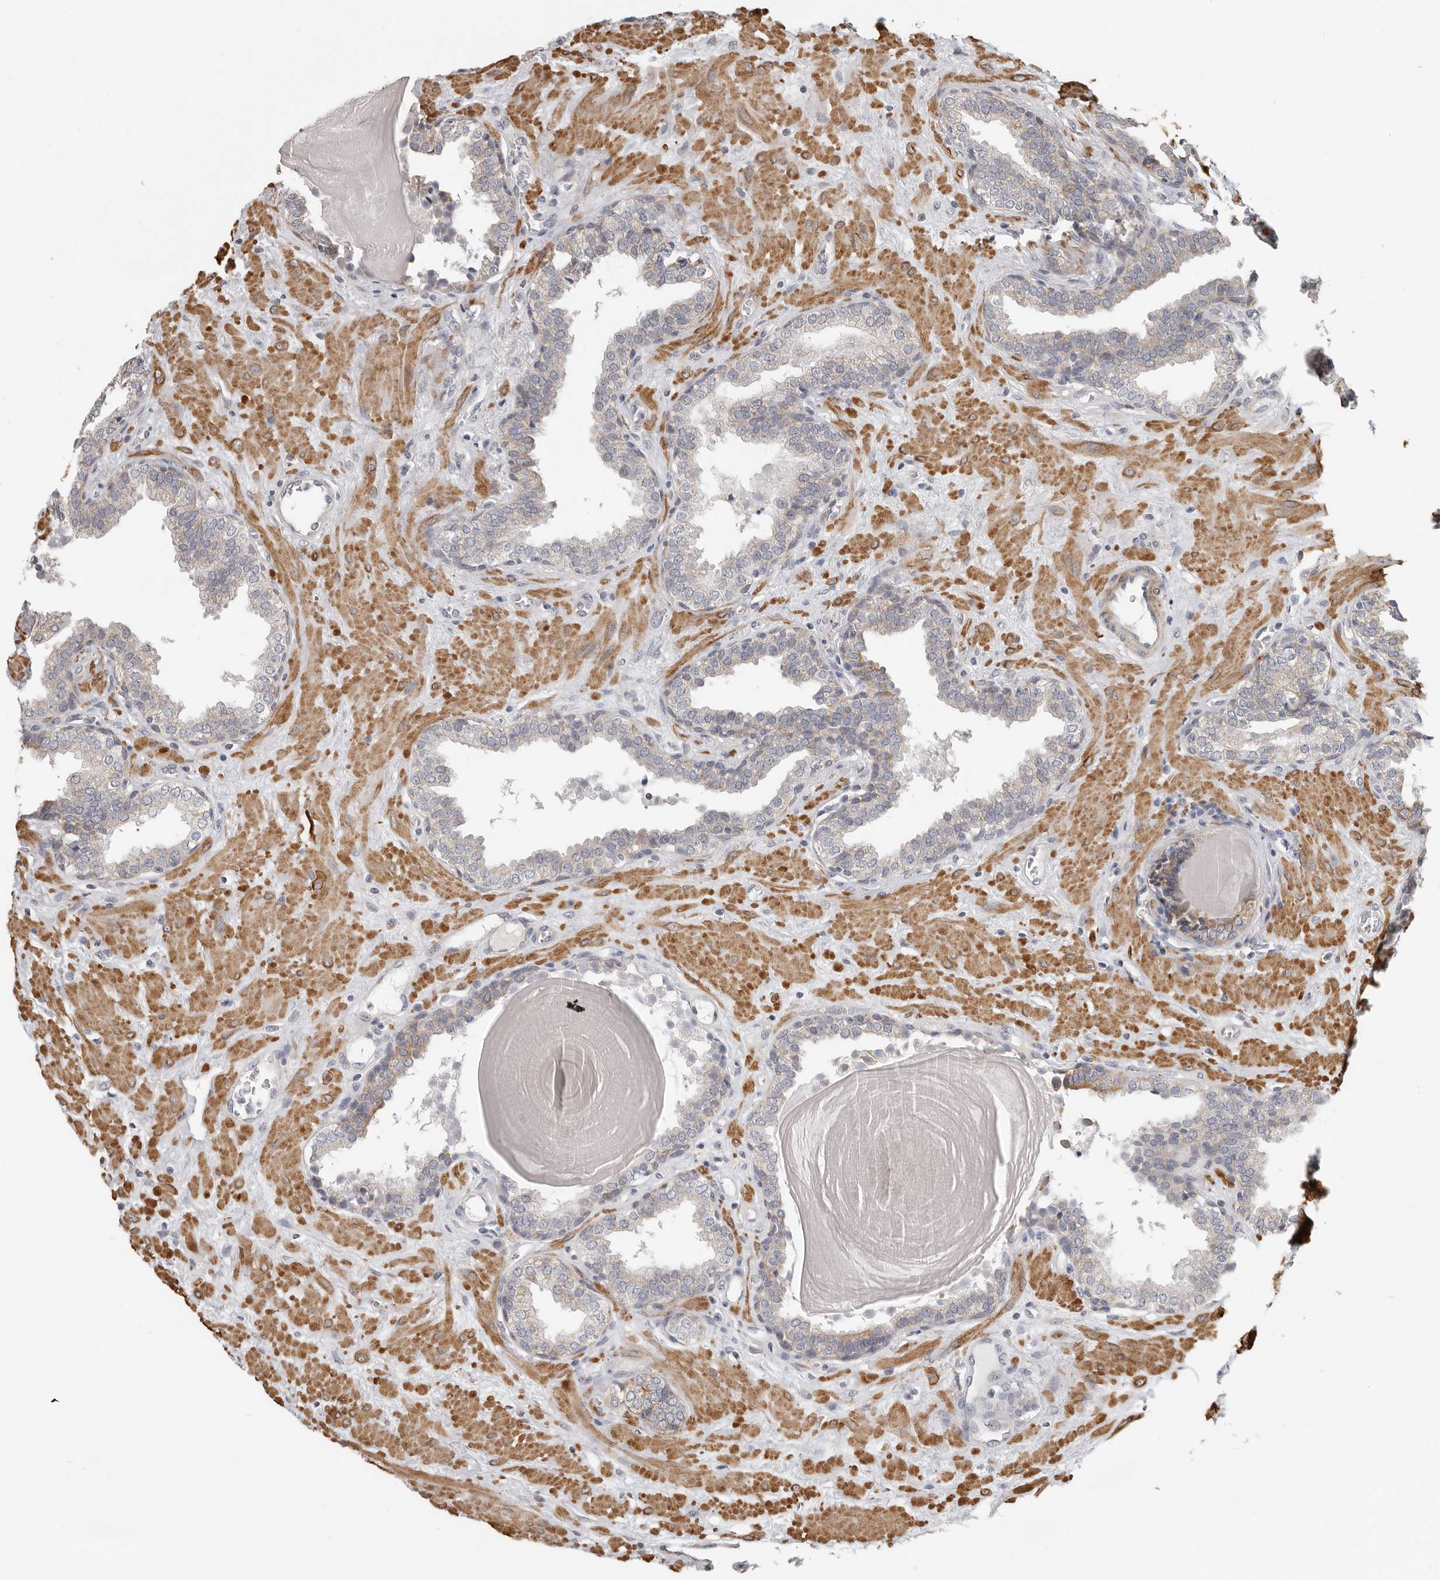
{"staining": {"intensity": "weak", "quantity": "<25%", "location": "cytoplasmic/membranous"}, "tissue": "prostate", "cell_type": "Glandular cells", "image_type": "normal", "snomed": [{"axis": "morphology", "description": "Normal tissue, NOS"}, {"axis": "topography", "description": "Prostate"}], "caption": "This is an immunohistochemistry (IHC) histopathology image of normal prostate. There is no staining in glandular cells.", "gene": "UNK", "patient": {"sex": "male", "age": 51}}